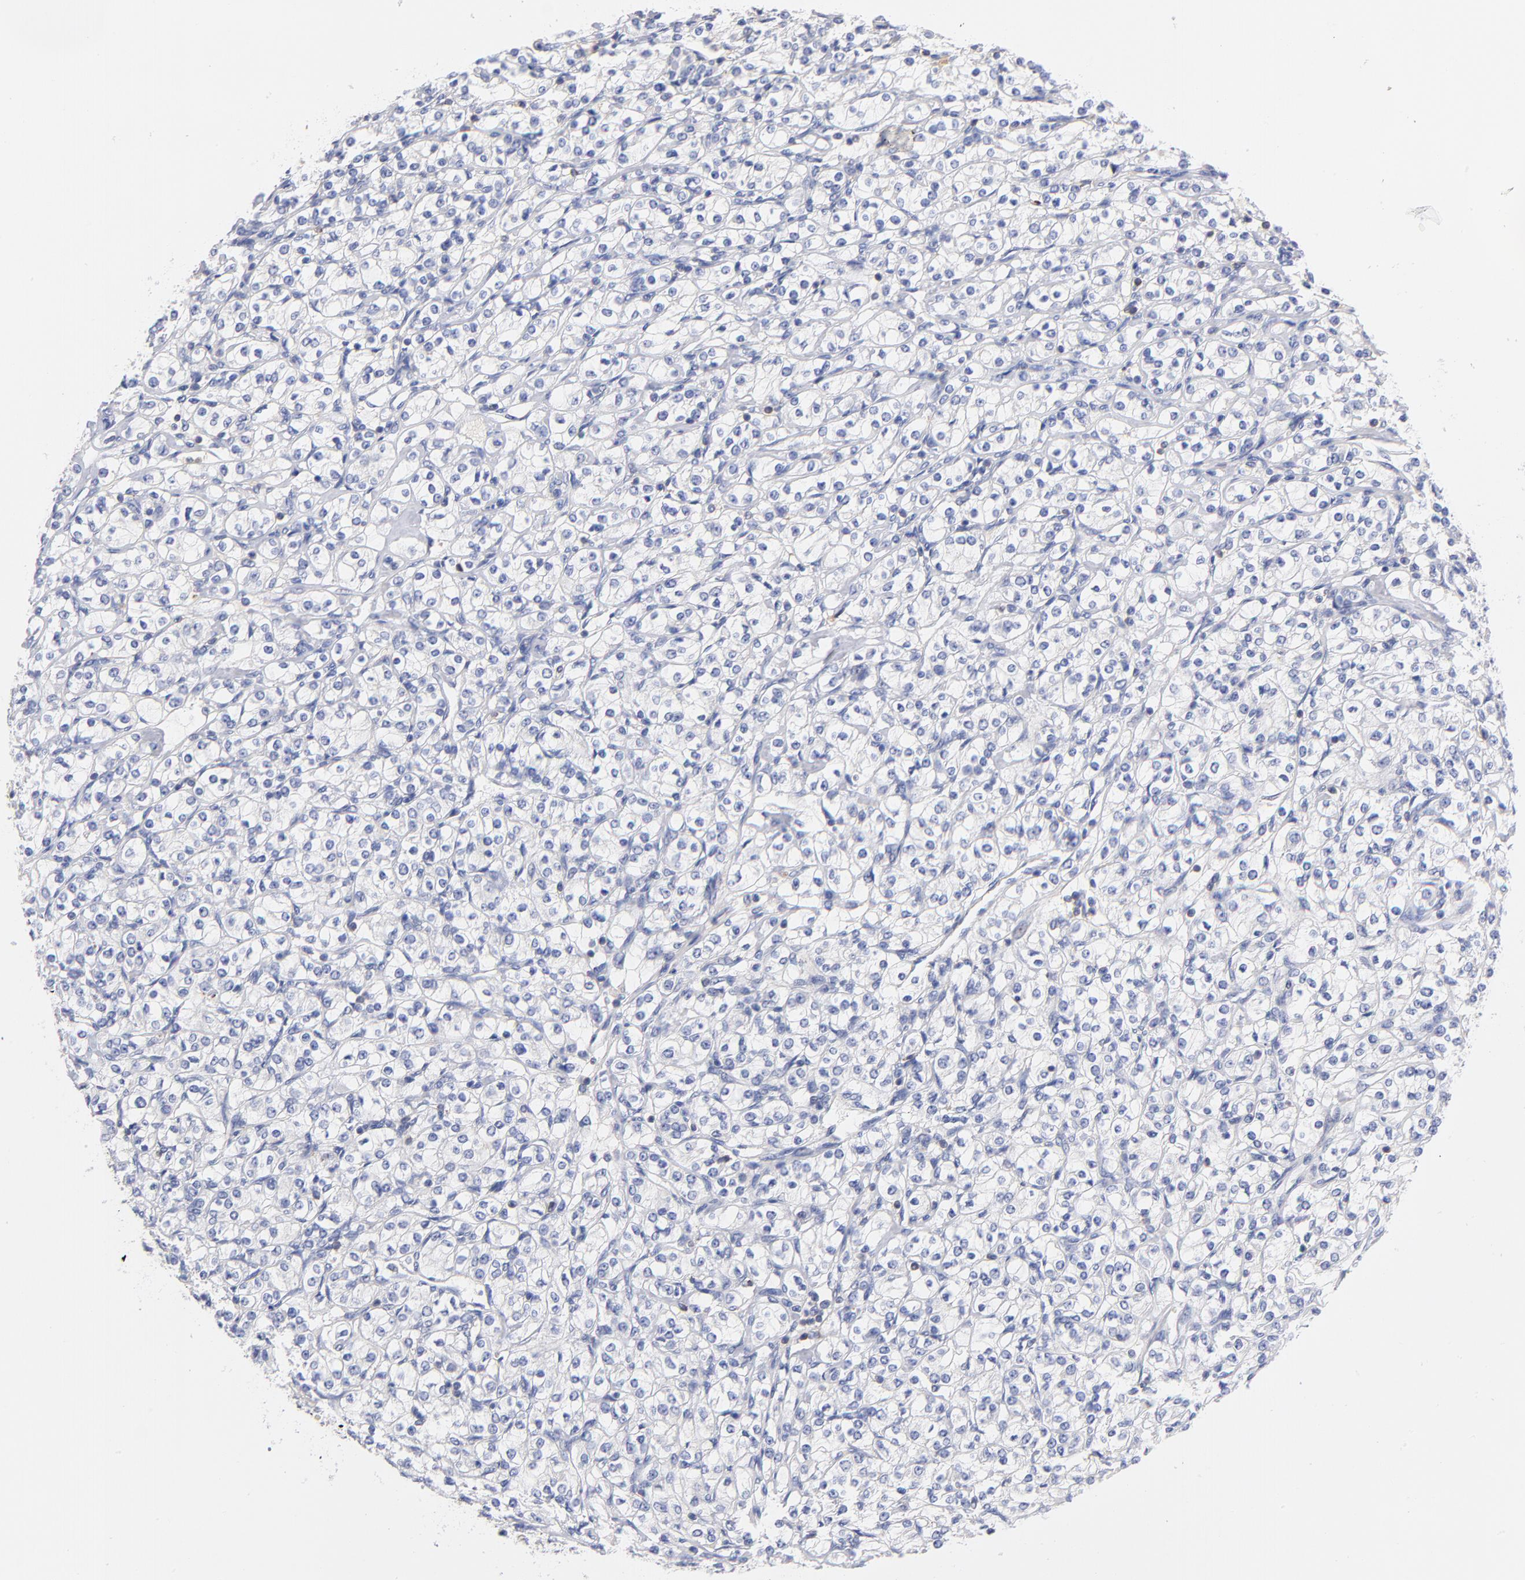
{"staining": {"intensity": "negative", "quantity": "none", "location": "none"}, "tissue": "renal cancer", "cell_type": "Tumor cells", "image_type": "cancer", "snomed": [{"axis": "morphology", "description": "Adenocarcinoma, NOS"}, {"axis": "topography", "description": "Kidney"}], "caption": "Image shows no protein positivity in tumor cells of renal adenocarcinoma tissue.", "gene": "KREMEN2", "patient": {"sex": "male", "age": 77}}